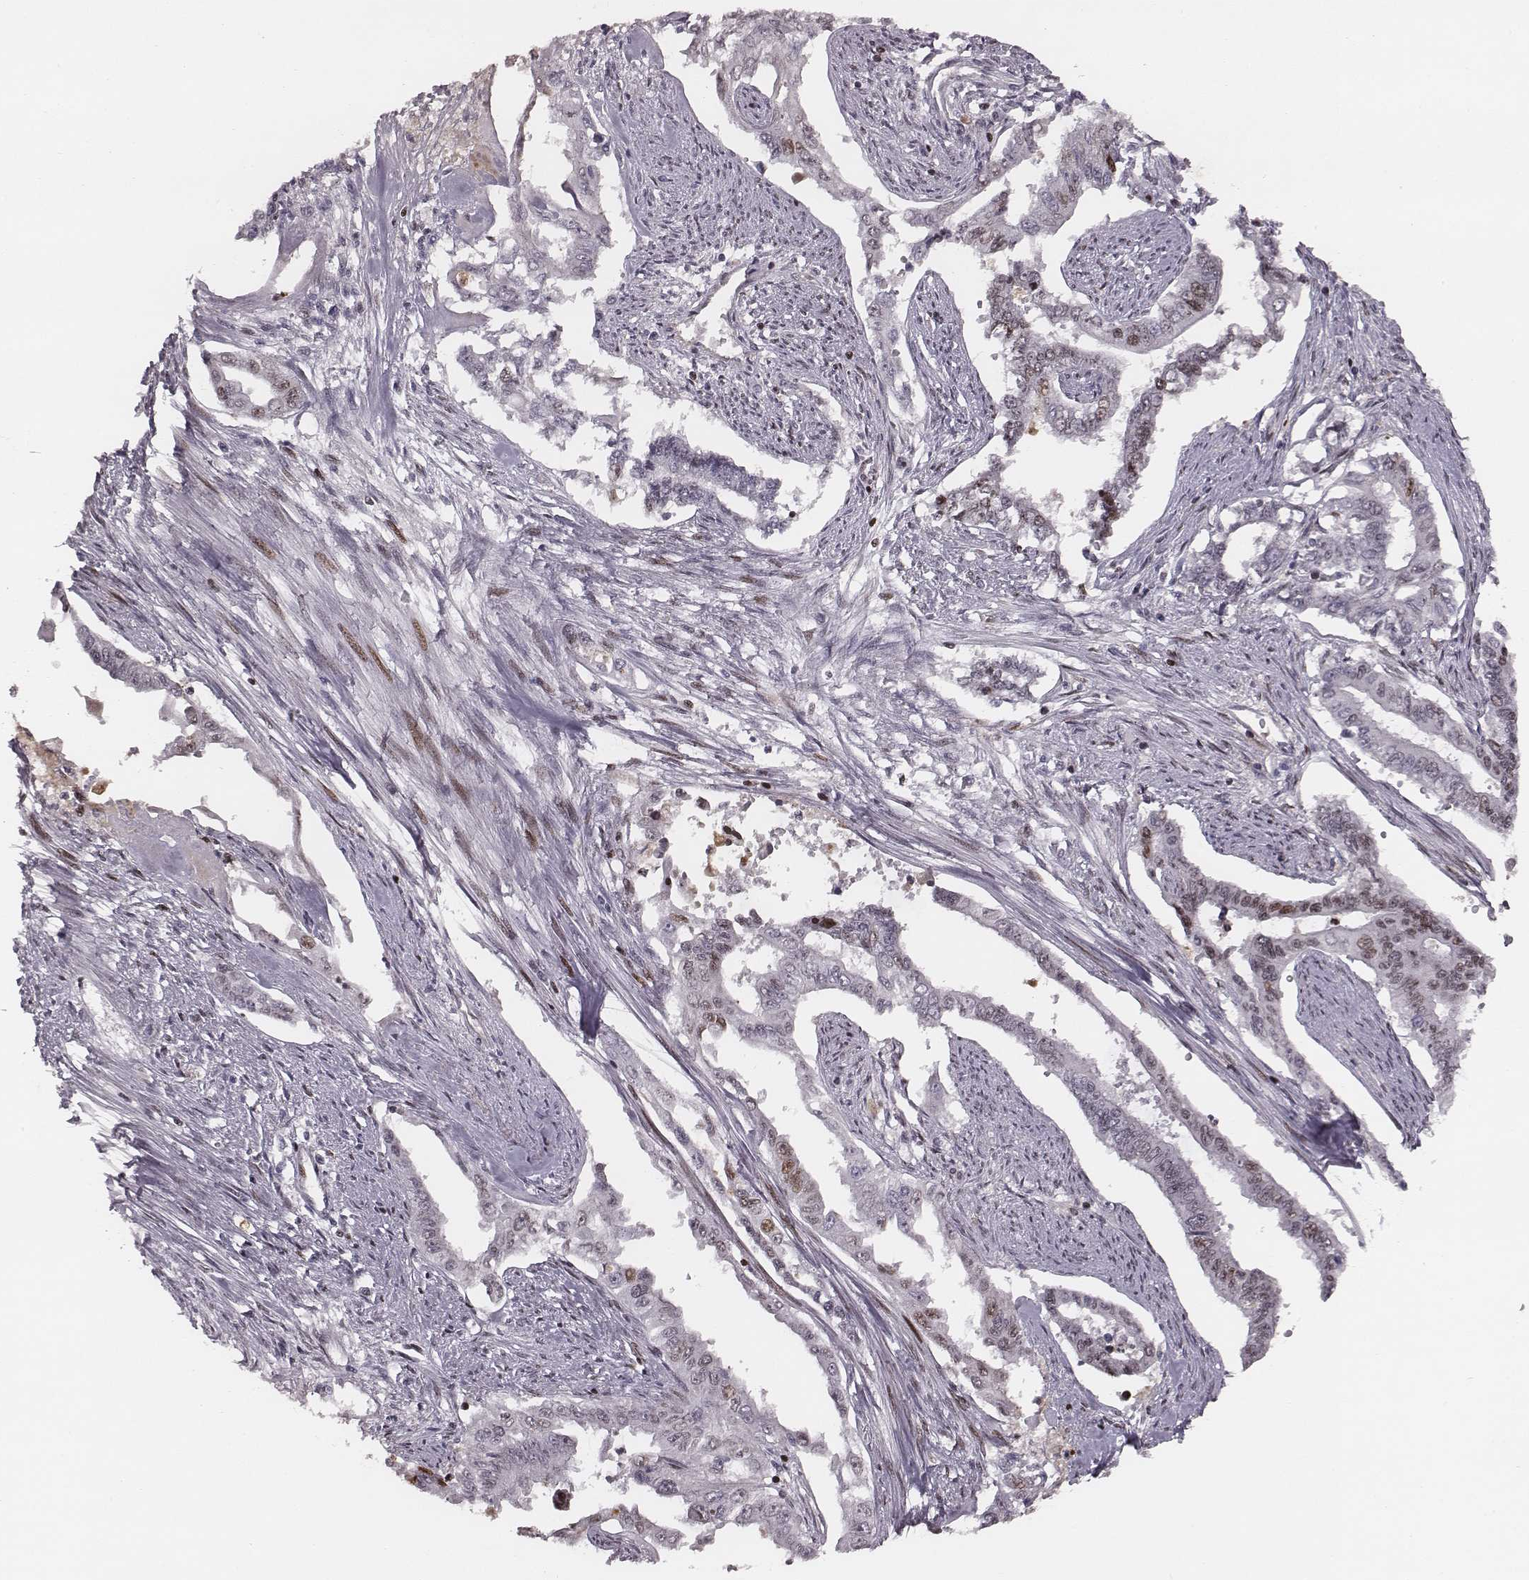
{"staining": {"intensity": "weak", "quantity": "<25%", "location": "nuclear"}, "tissue": "endometrial cancer", "cell_type": "Tumor cells", "image_type": "cancer", "snomed": [{"axis": "morphology", "description": "Adenocarcinoma, NOS"}, {"axis": "topography", "description": "Uterus"}], "caption": "An IHC histopathology image of endometrial adenocarcinoma is shown. There is no staining in tumor cells of endometrial adenocarcinoma.", "gene": "NDC1", "patient": {"sex": "female", "age": 59}}